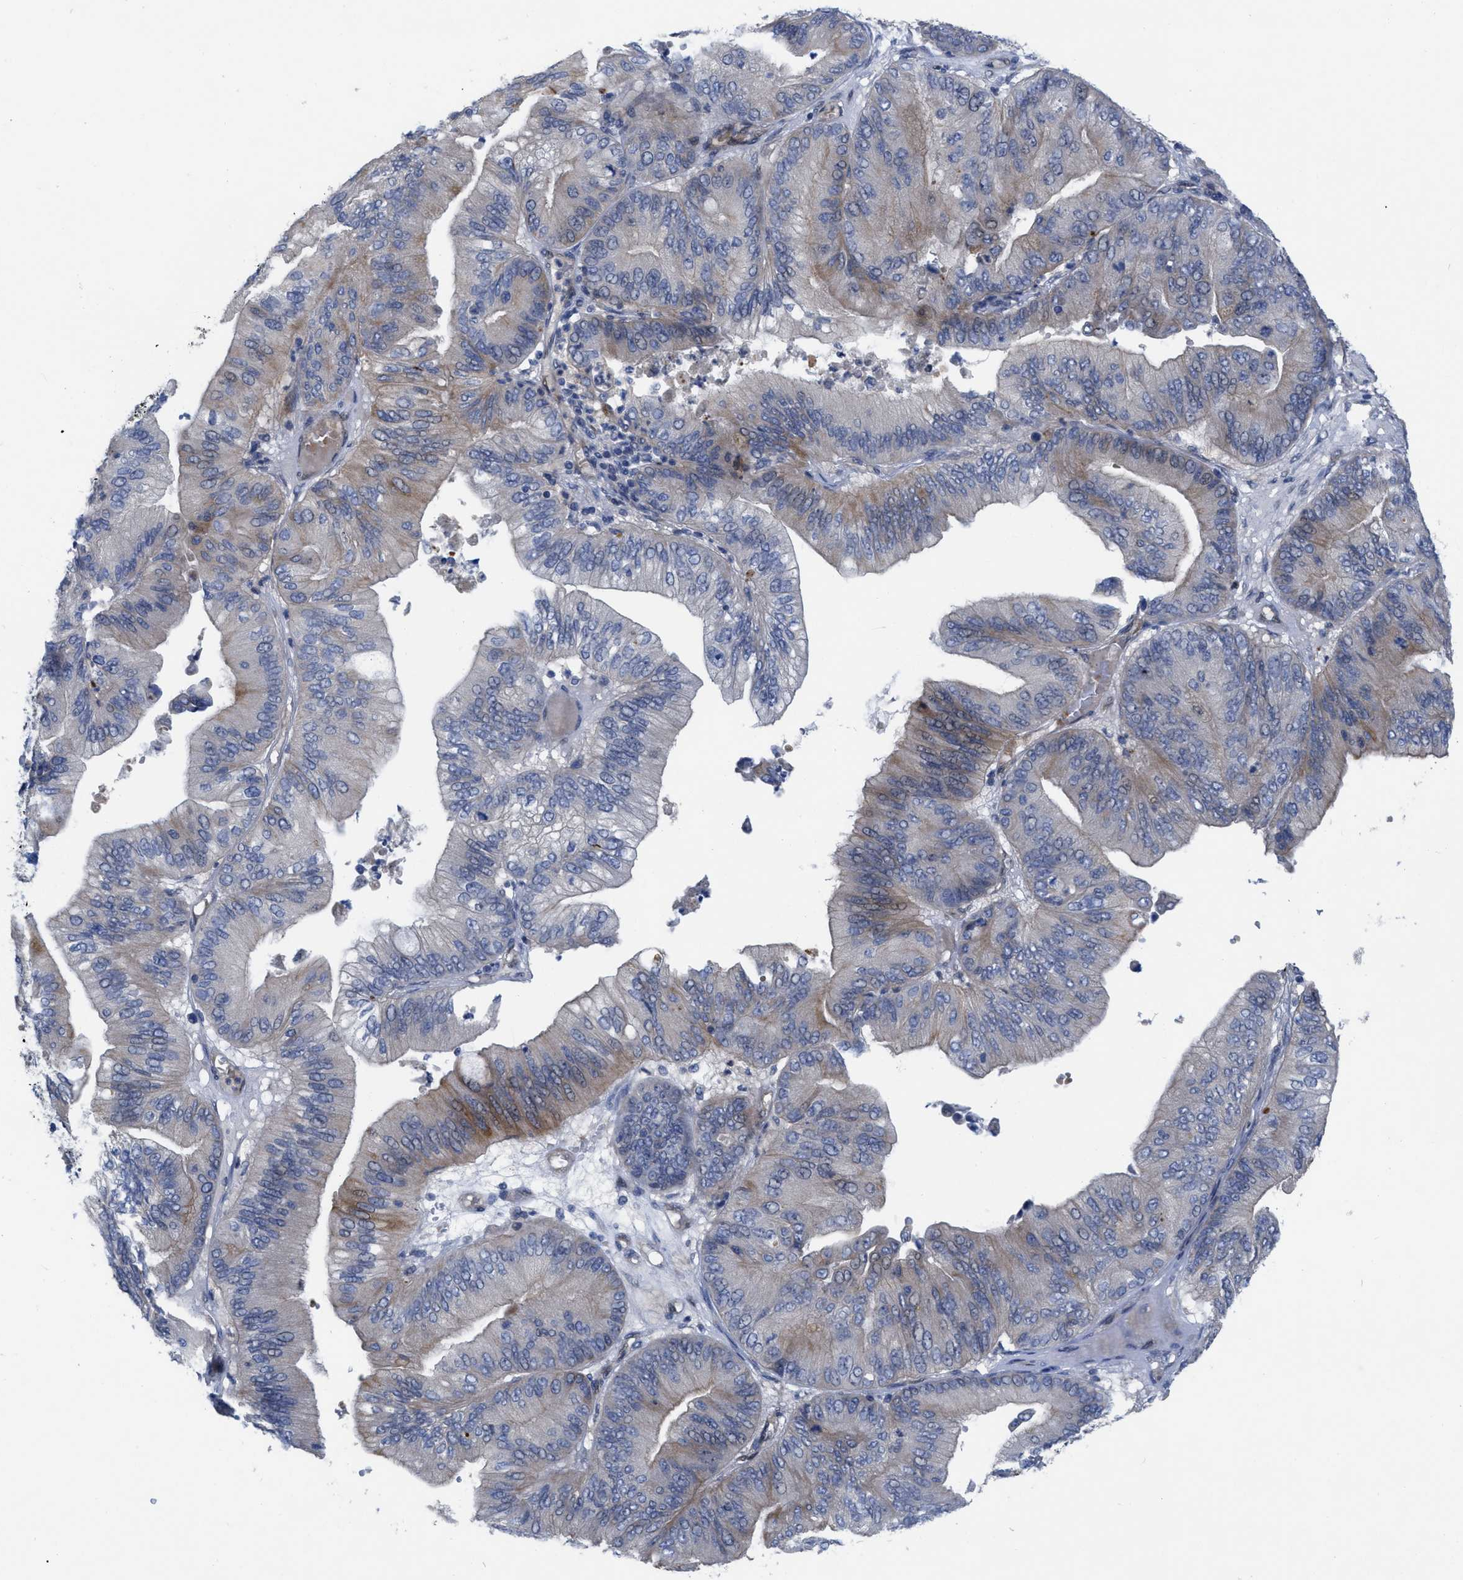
{"staining": {"intensity": "weak", "quantity": "25%-75%", "location": "cytoplasmic/membranous"}, "tissue": "ovarian cancer", "cell_type": "Tumor cells", "image_type": "cancer", "snomed": [{"axis": "morphology", "description": "Cystadenocarcinoma, mucinous, NOS"}, {"axis": "topography", "description": "Ovary"}], "caption": "Mucinous cystadenocarcinoma (ovarian) stained with a protein marker exhibits weak staining in tumor cells.", "gene": "NDEL1", "patient": {"sex": "female", "age": 61}}